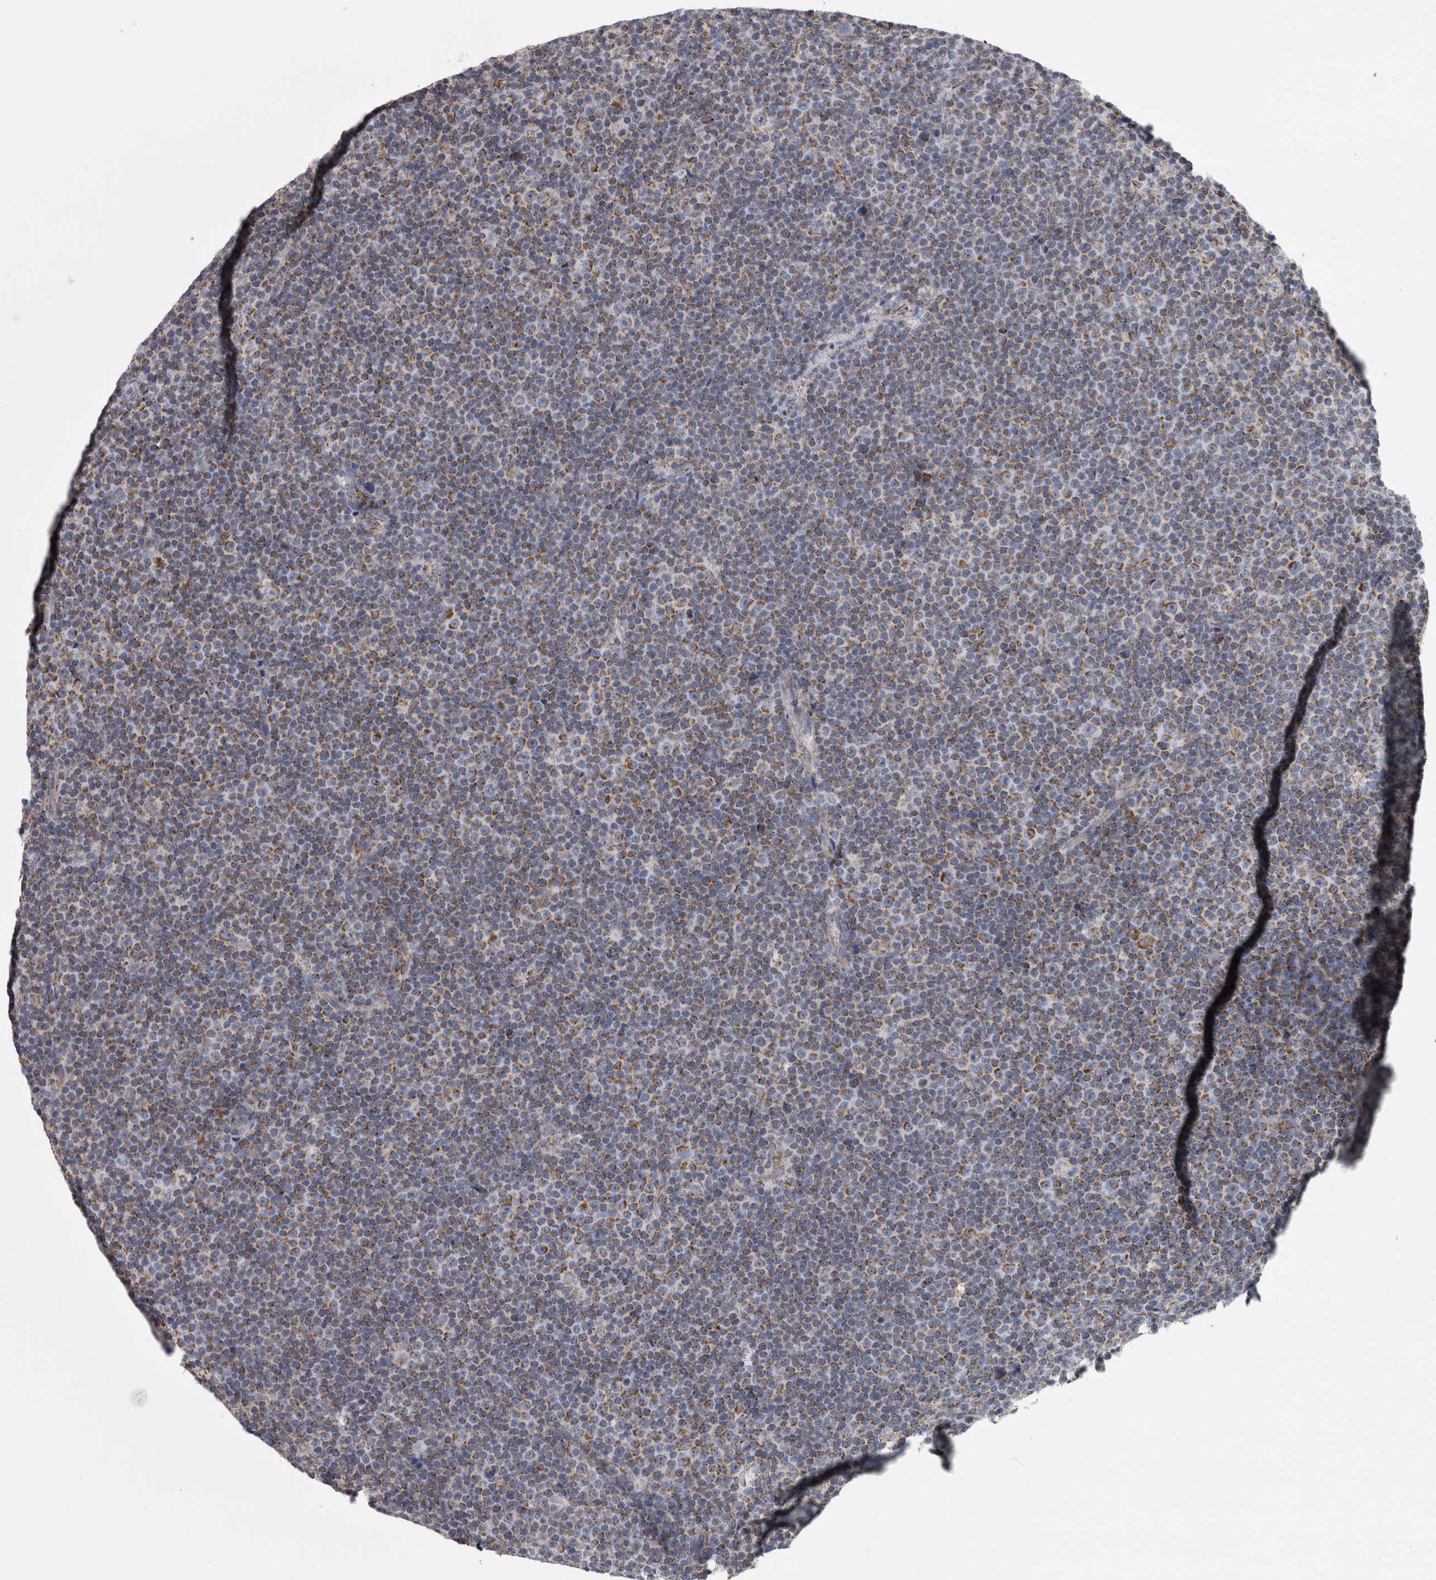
{"staining": {"intensity": "moderate", "quantity": ">75%", "location": "cytoplasmic/membranous"}, "tissue": "lymphoma", "cell_type": "Tumor cells", "image_type": "cancer", "snomed": [{"axis": "morphology", "description": "Malignant lymphoma, non-Hodgkin's type, Low grade"}, {"axis": "topography", "description": "Lymph node"}], "caption": "IHC histopathology image of human malignant lymphoma, non-Hodgkin's type (low-grade) stained for a protein (brown), which demonstrates medium levels of moderate cytoplasmic/membranous positivity in approximately >75% of tumor cells.", "gene": "DBT", "patient": {"sex": "female", "age": 67}}